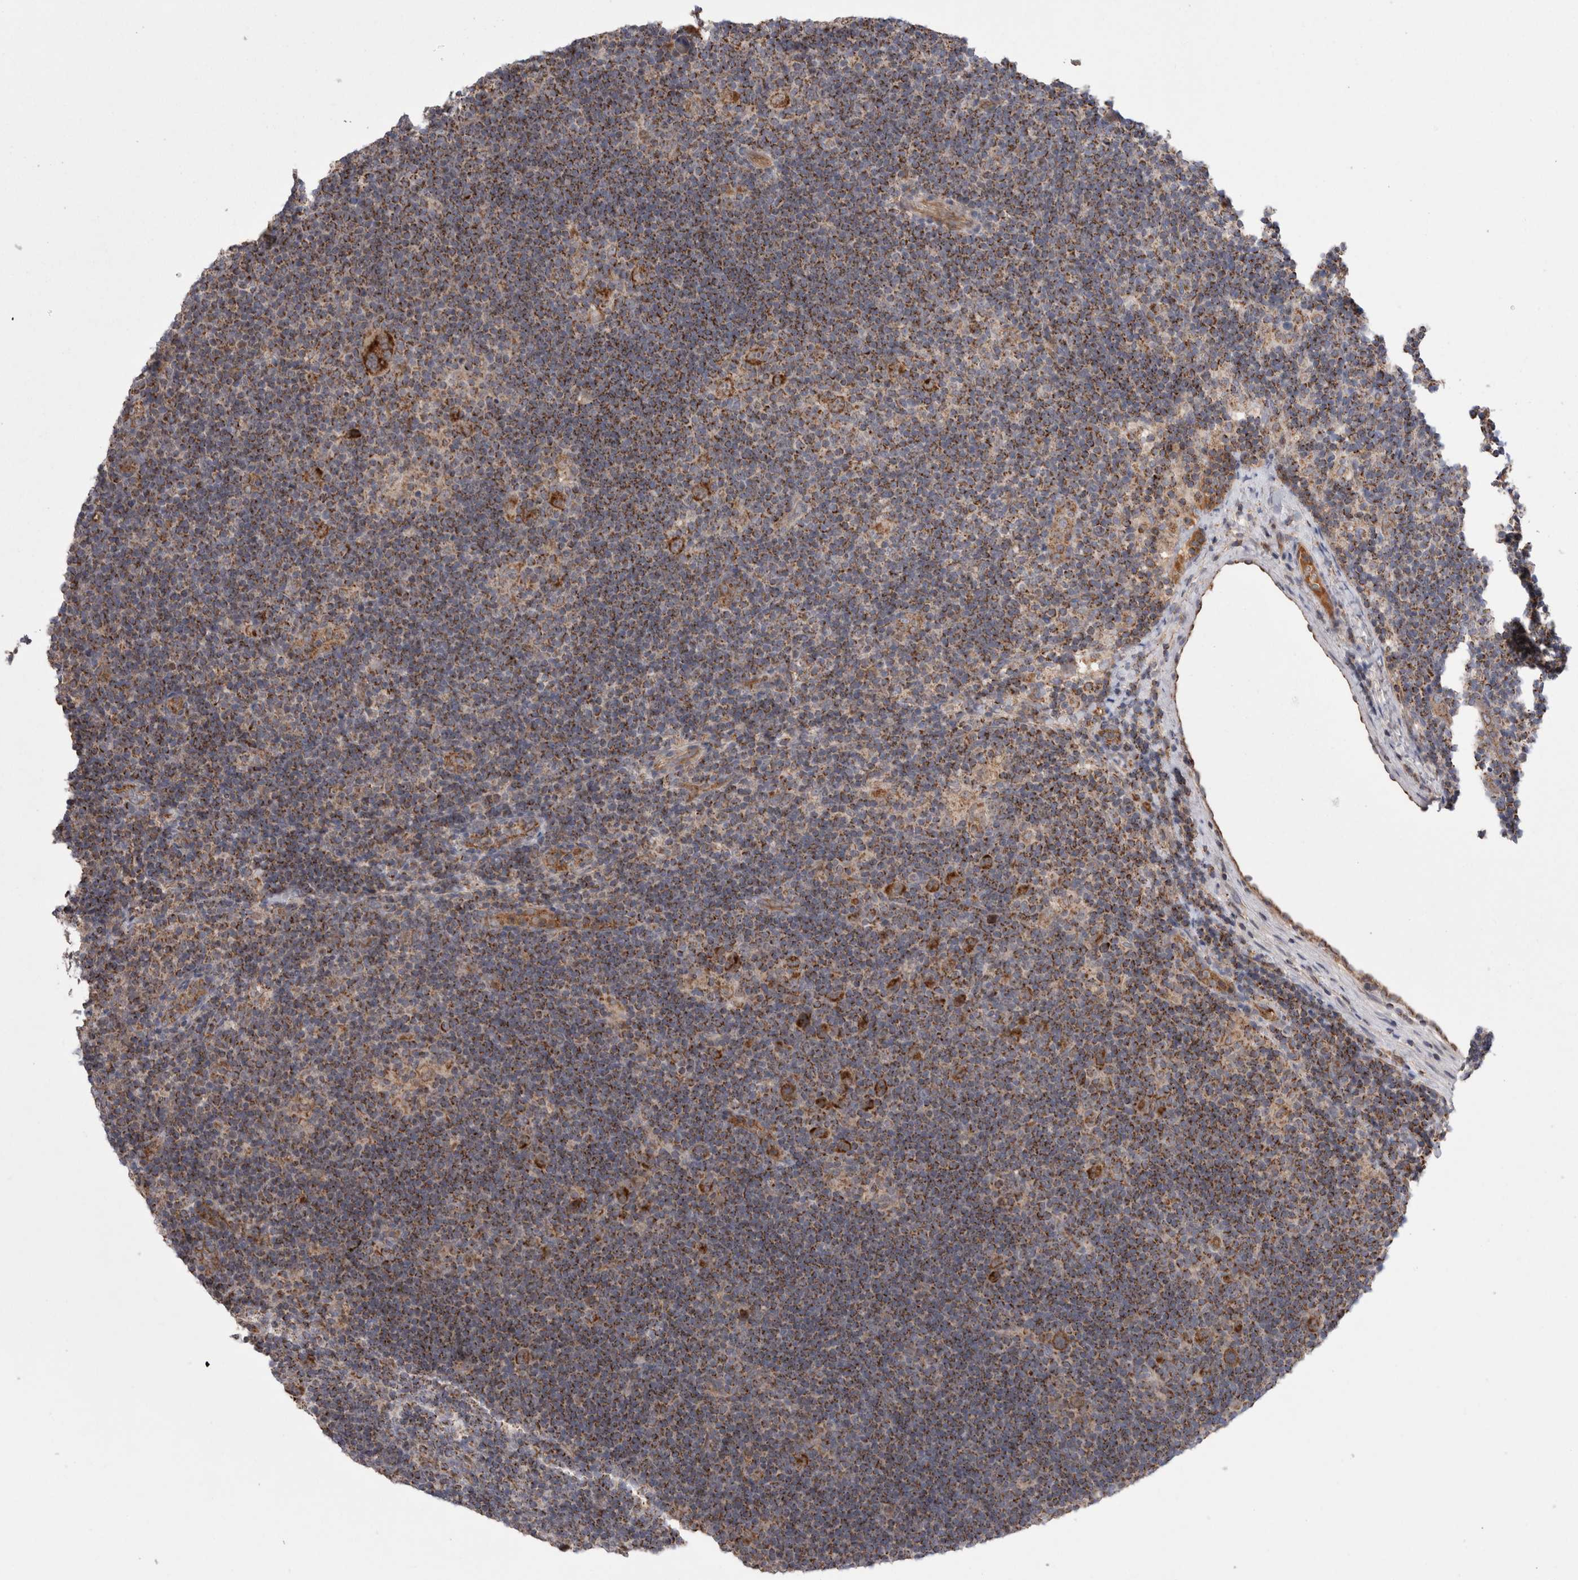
{"staining": {"intensity": "strong", "quantity": ">75%", "location": "cytoplasmic/membranous"}, "tissue": "lymphoma", "cell_type": "Tumor cells", "image_type": "cancer", "snomed": [{"axis": "morphology", "description": "Hodgkin's disease, NOS"}, {"axis": "topography", "description": "Lymph node"}], "caption": "Protein analysis of lymphoma tissue shows strong cytoplasmic/membranous positivity in approximately >75% of tumor cells.", "gene": "DARS2", "patient": {"sex": "female", "age": 57}}